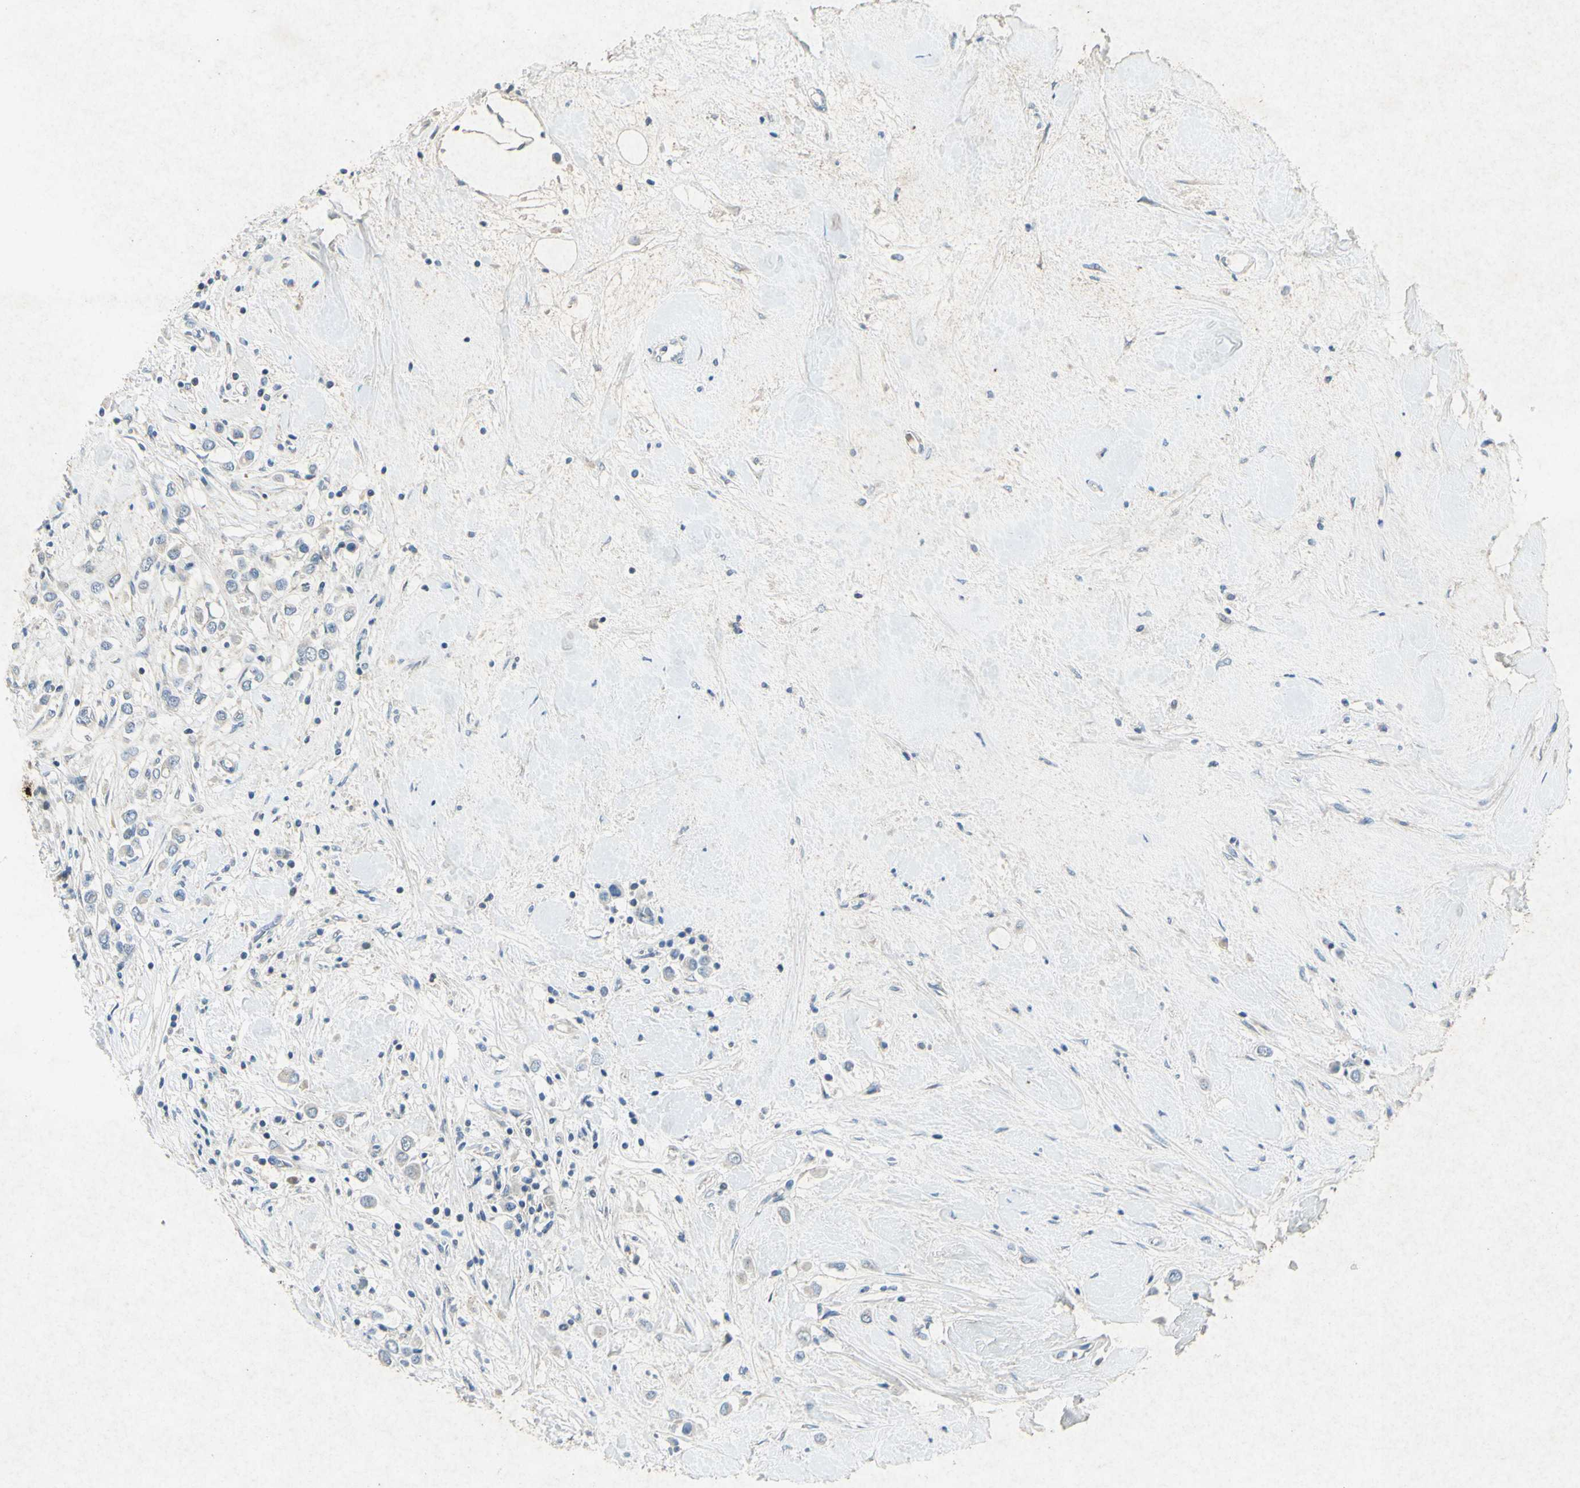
{"staining": {"intensity": "negative", "quantity": "none", "location": "none"}, "tissue": "breast cancer", "cell_type": "Tumor cells", "image_type": "cancer", "snomed": [{"axis": "morphology", "description": "Duct carcinoma"}, {"axis": "topography", "description": "Breast"}], "caption": "Tumor cells show no significant expression in breast cancer (infiltrating ductal carcinoma).", "gene": "SNAP91", "patient": {"sex": "female", "age": 61}}